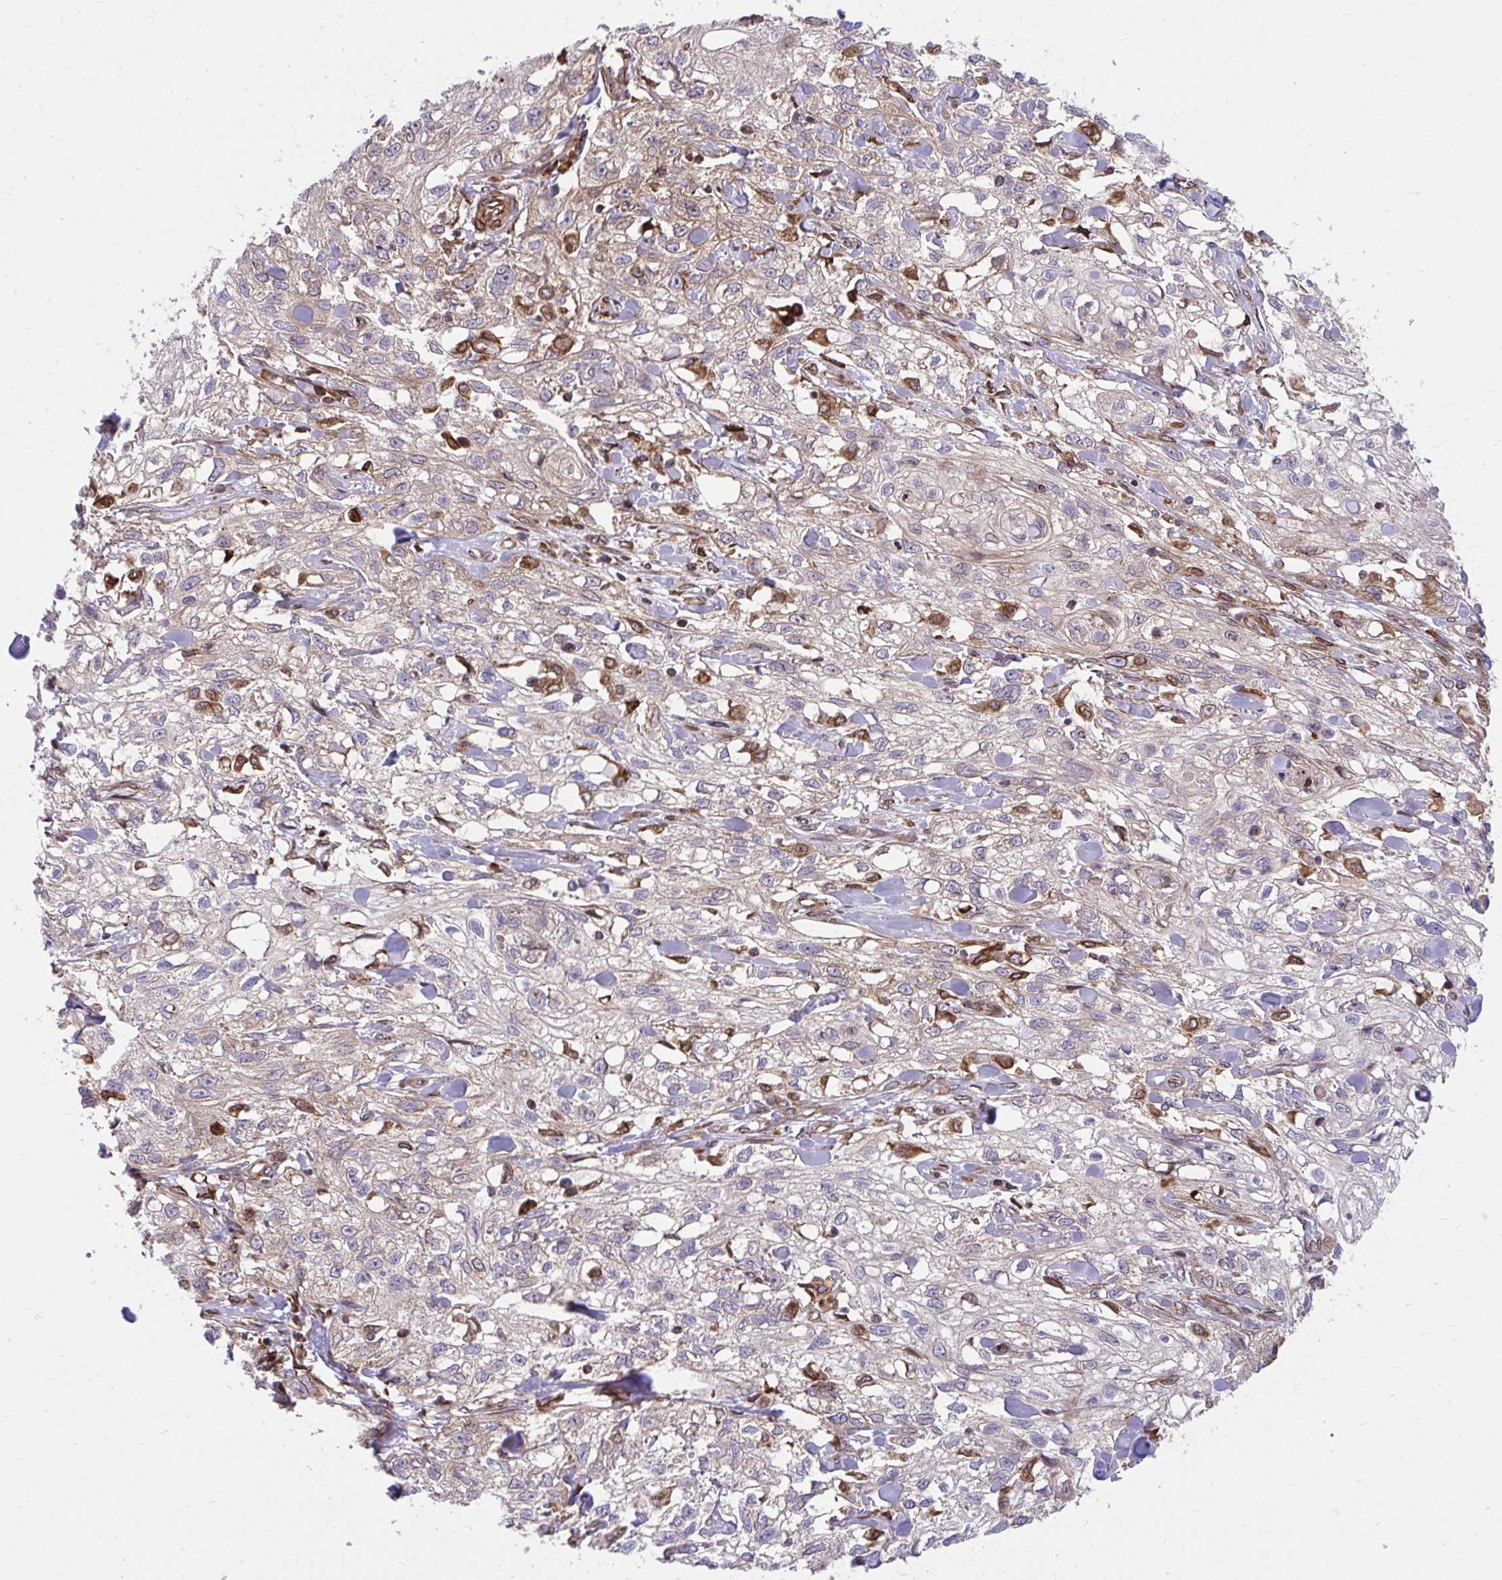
{"staining": {"intensity": "weak", "quantity": "<25%", "location": "cytoplasmic/membranous"}, "tissue": "skin cancer", "cell_type": "Tumor cells", "image_type": "cancer", "snomed": [{"axis": "morphology", "description": "Squamous cell carcinoma, NOS"}, {"axis": "topography", "description": "Skin"}, {"axis": "topography", "description": "Vulva"}], "caption": "A high-resolution histopathology image shows IHC staining of skin cancer (squamous cell carcinoma), which displays no significant positivity in tumor cells.", "gene": "STIM2", "patient": {"sex": "female", "age": 86}}